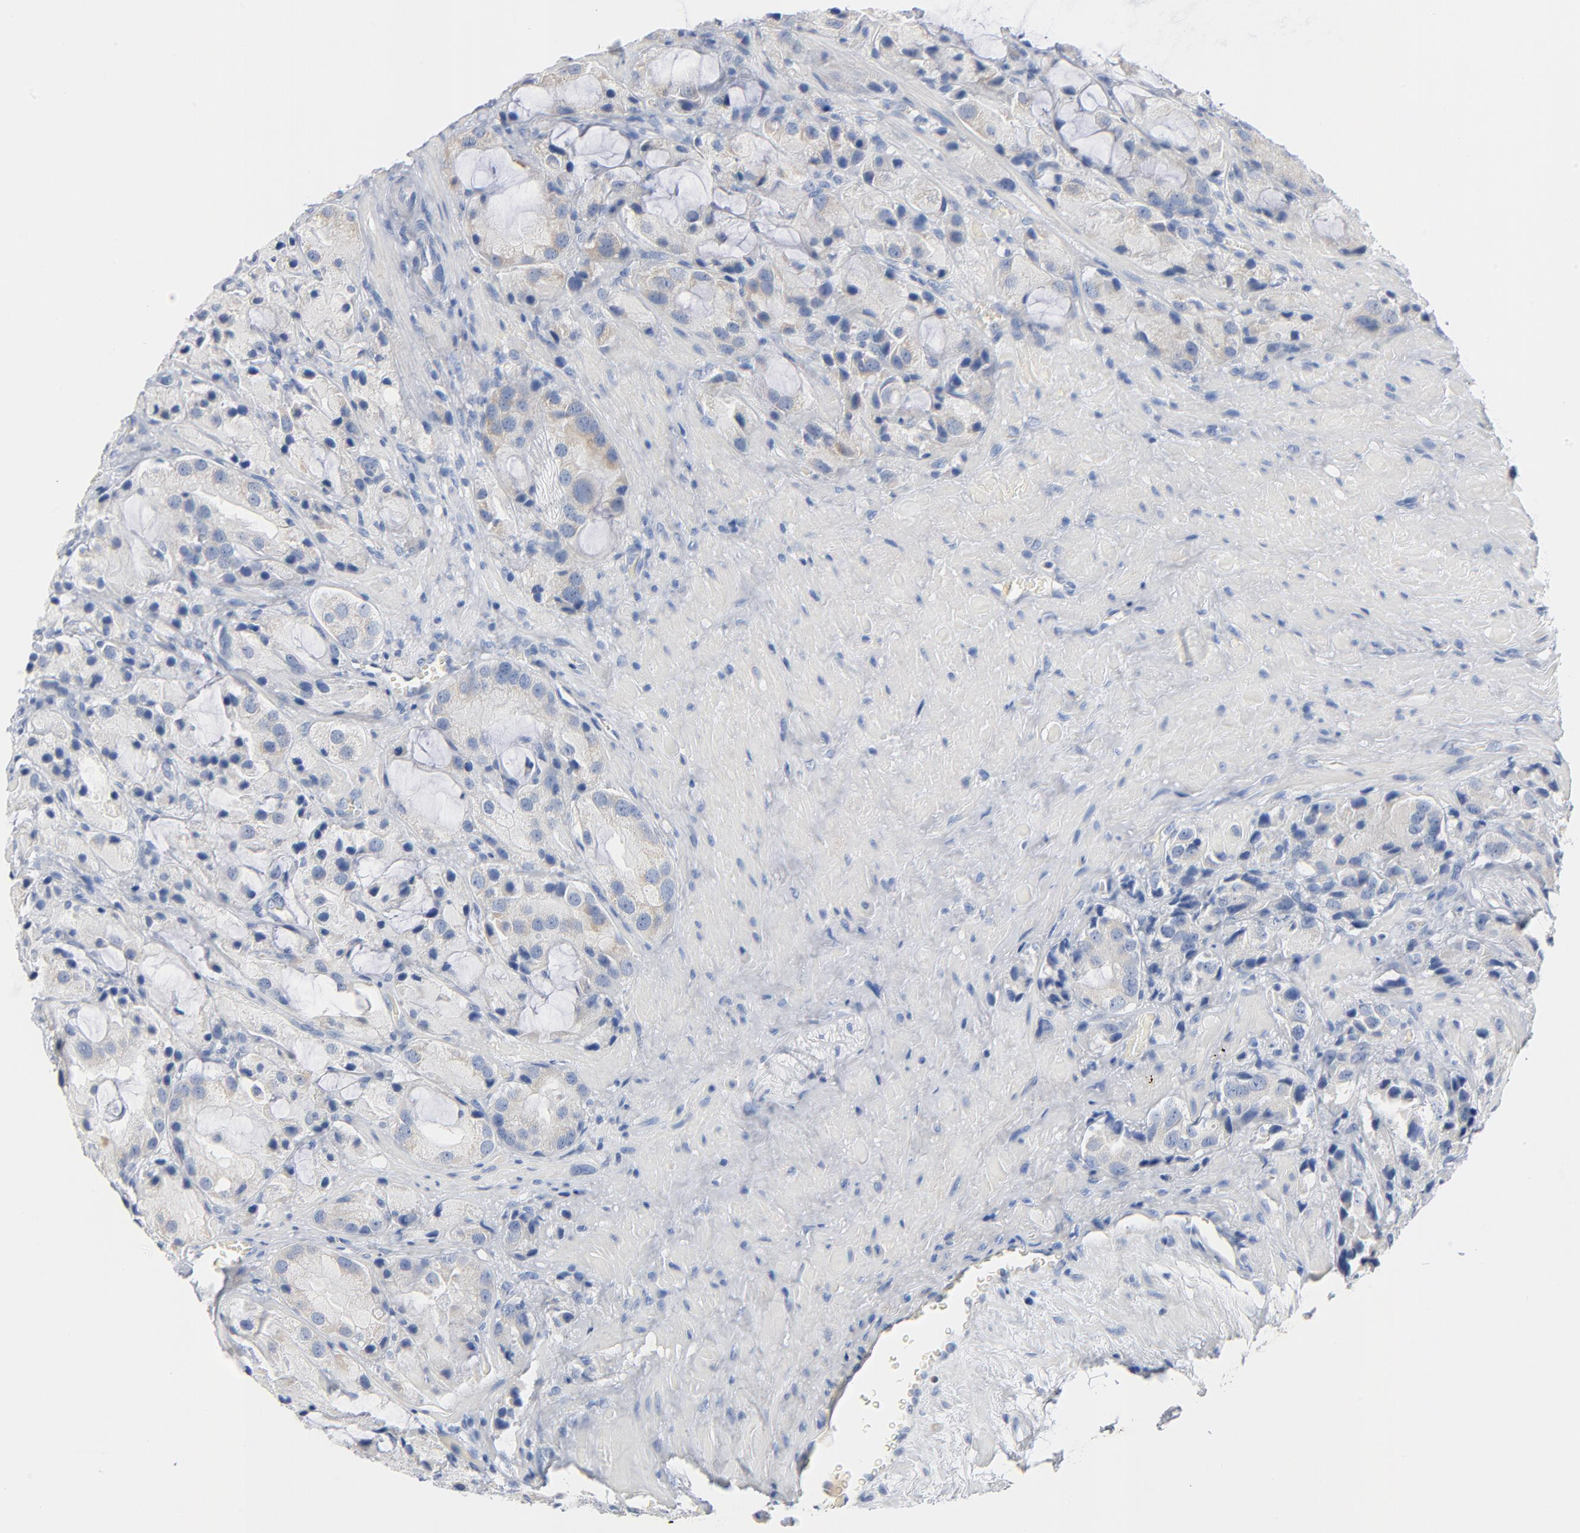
{"staining": {"intensity": "negative", "quantity": "none", "location": "none"}, "tissue": "prostate cancer", "cell_type": "Tumor cells", "image_type": "cancer", "snomed": [{"axis": "morphology", "description": "Adenocarcinoma, High grade"}, {"axis": "topography", "description": "Prostate"}], "caption": "This histopathology image is of prostate cancer (high-grade adenocarcinoma) stained with immunohistochemistry to label a protein in brown with the nuclei are counter-stained blue. There is no expression in tumor cells.", "gene": "GZMB", "patient": {"sex": "male", "age": 70}}